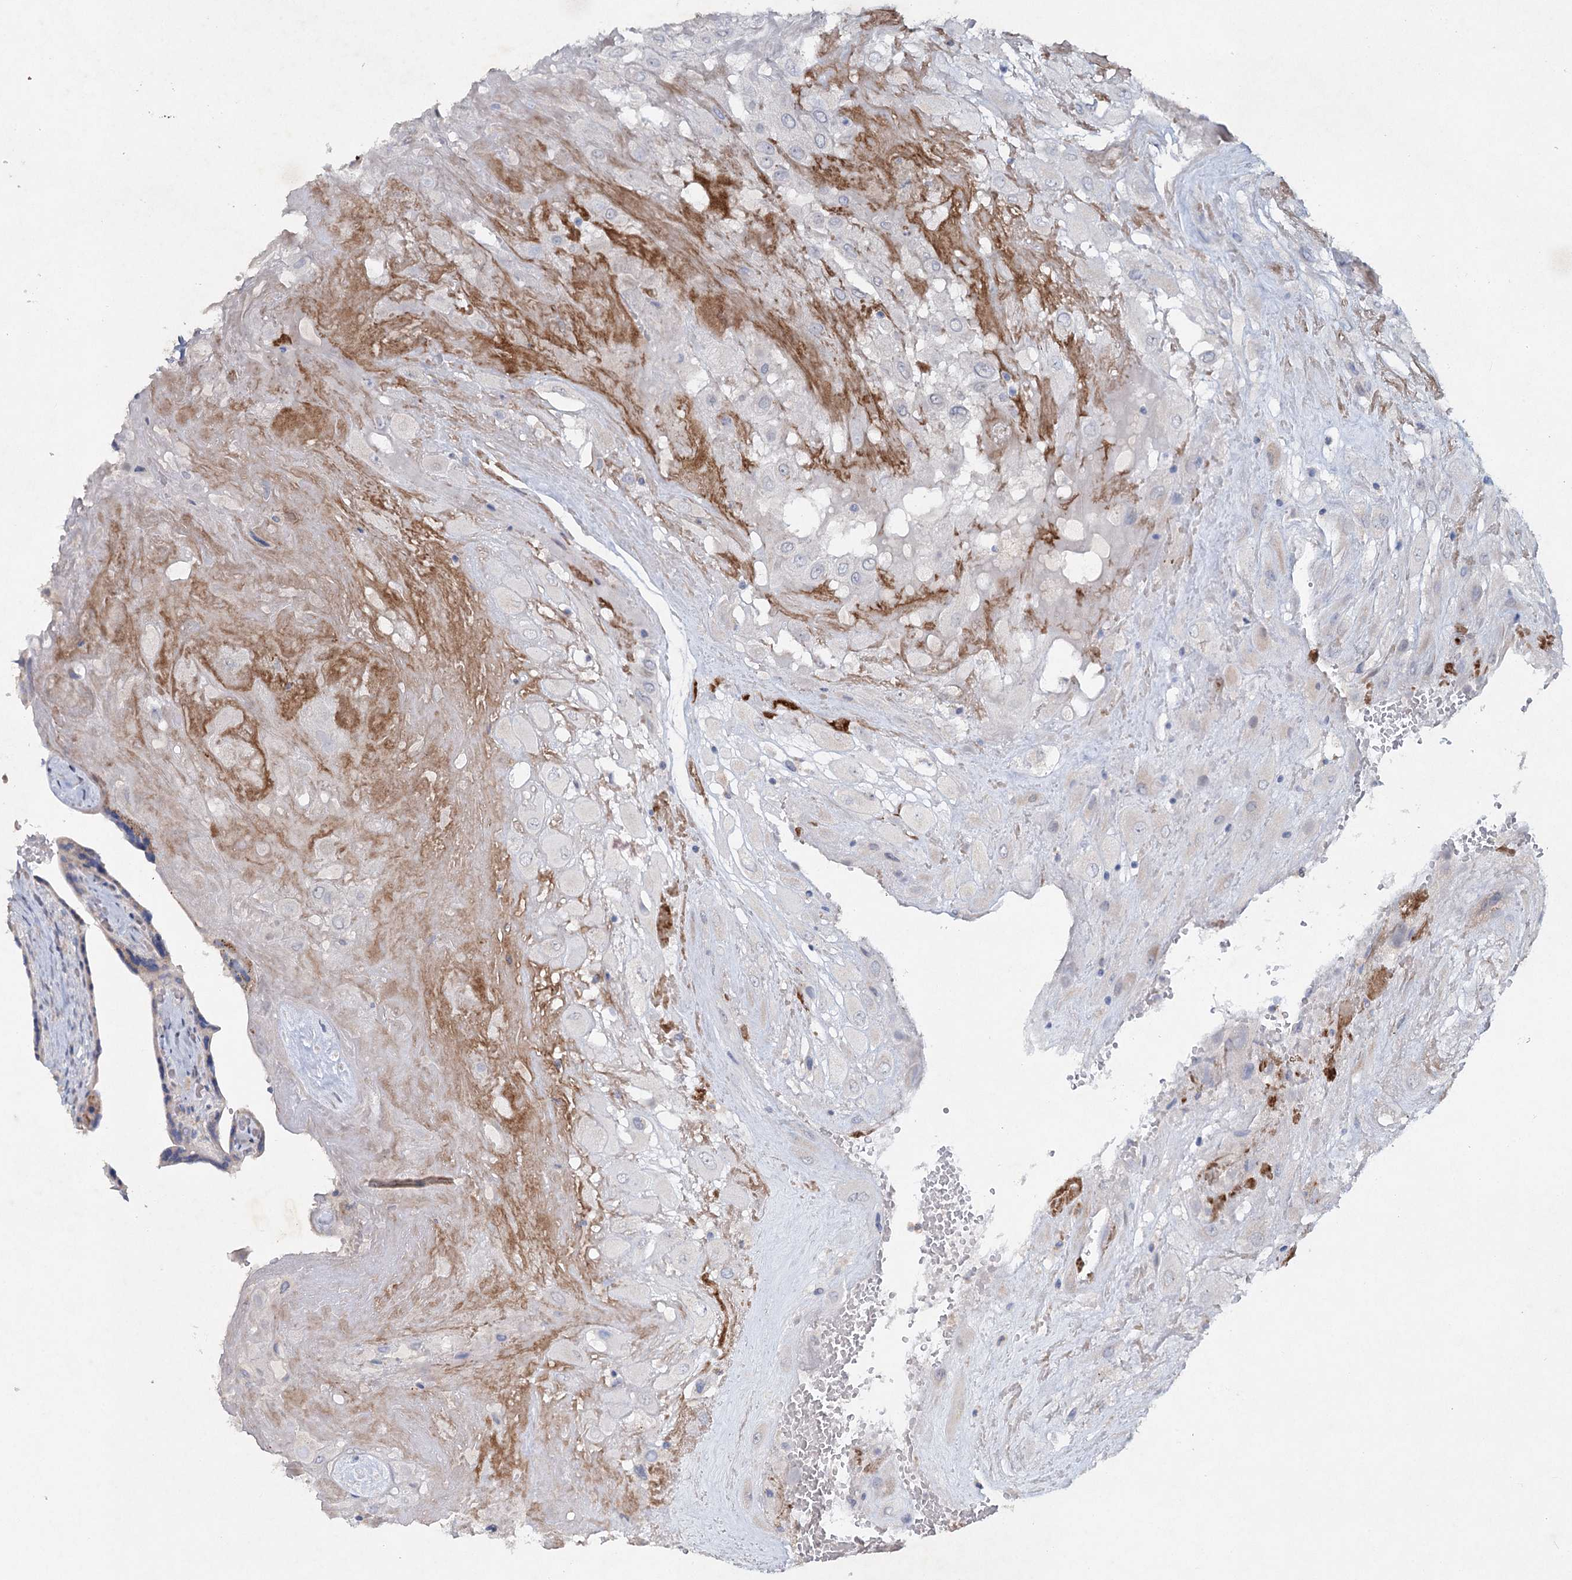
{"staining": {"intensity": "negative", "quantity": "none", "location": "none"}, "tissue": "placenta", "cell_type": "Decidual cells", "image_type": "normal", "snomed": [{"axis": "morphology", "description": "Normal tissue, NOS"}, {"axis": "topography", "description": "Placenta"}], "caption": "There is no significant staining in decidual cells of placenta. (DAB (3,3'-diaminobenzidine) immunohistochemistry, high magnification).", "gene": "RFX6", "patient": {"sex": "female", "age": 37}}